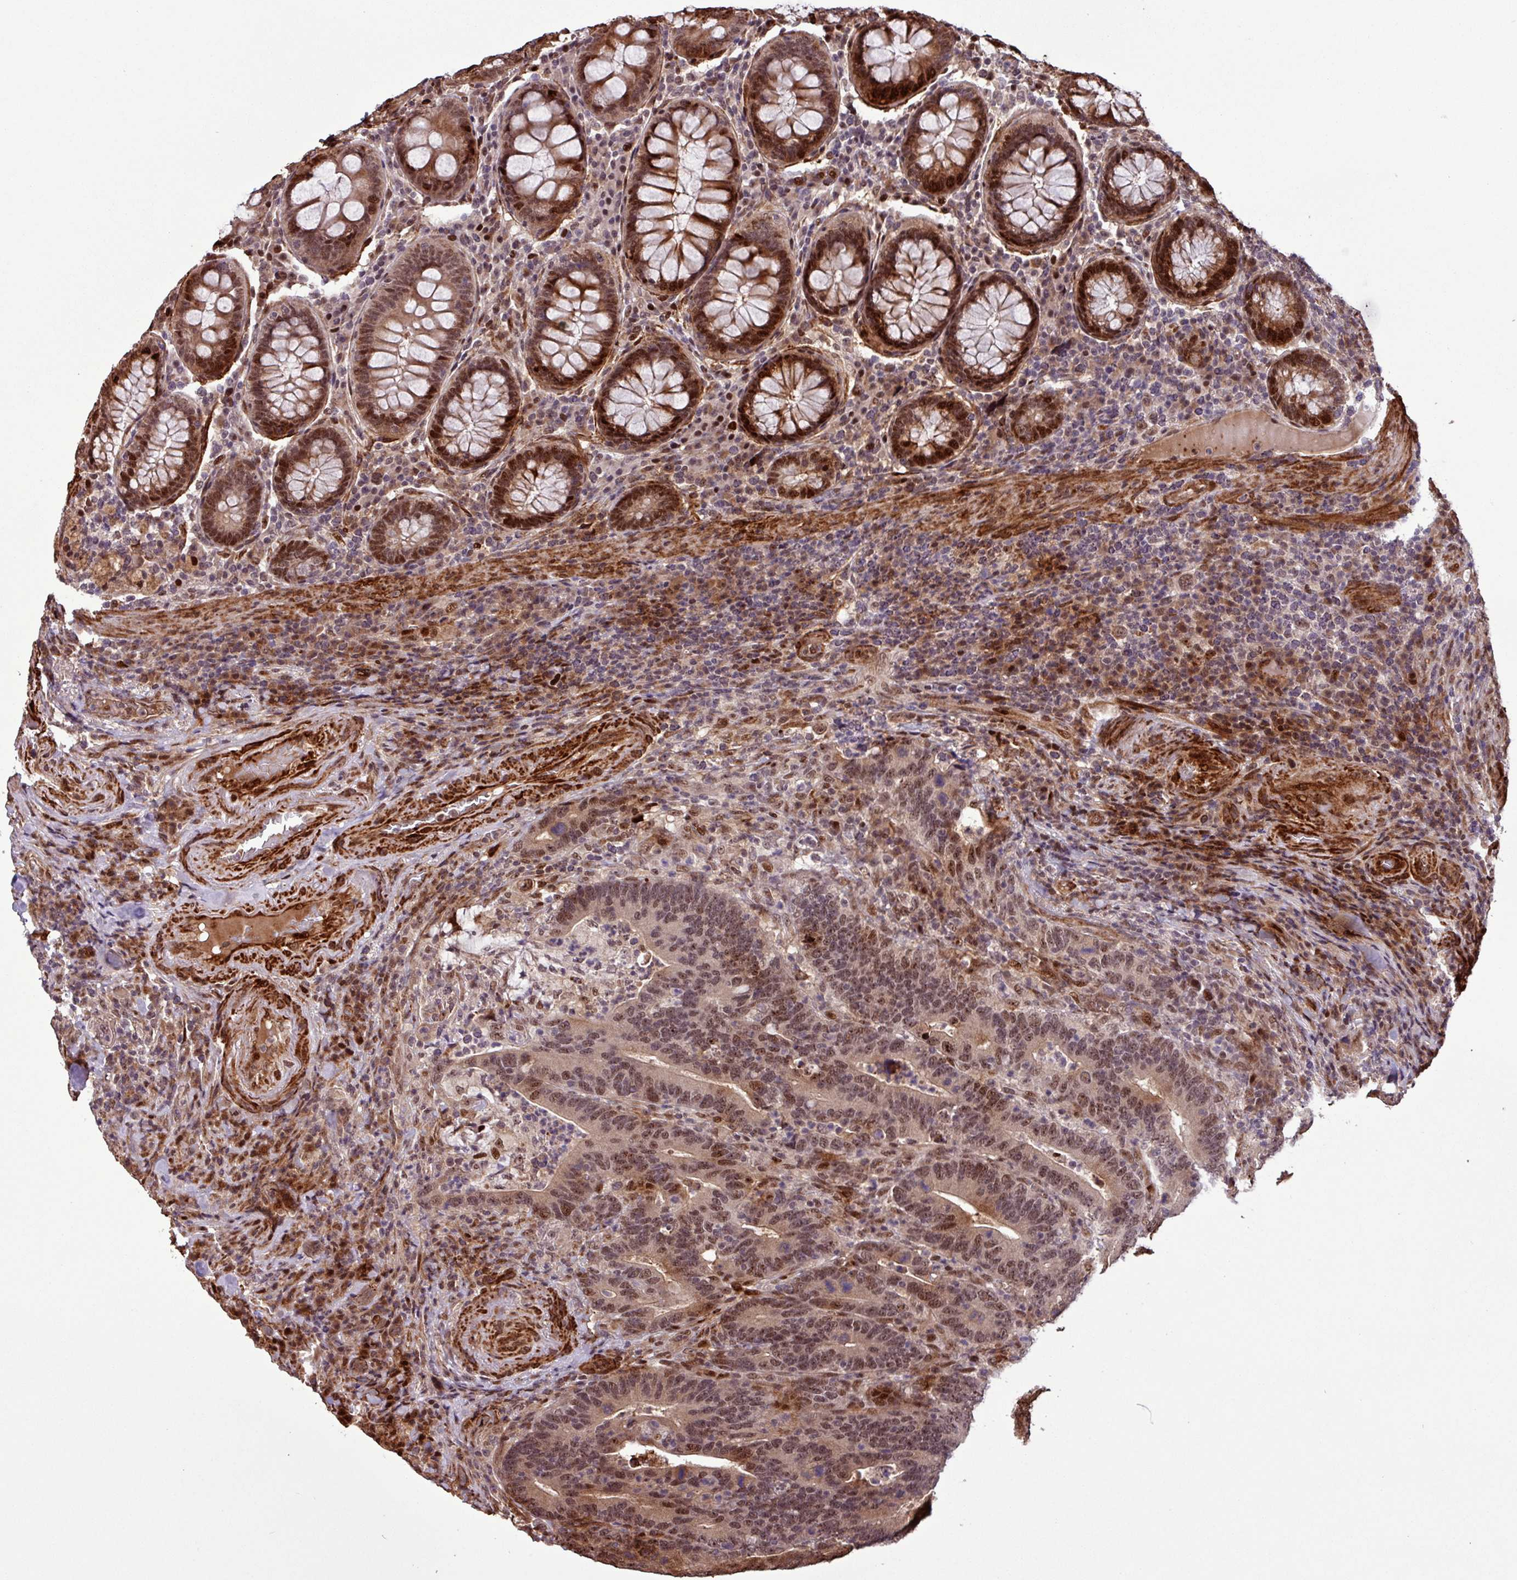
{"staining": {"intensity": "moderate", "quantity": "25%-75%", "location": "nuclear"}, "tissue": "colorectal cancer", "cell_type": "Tumor cells", "image_type": "cancer", "snomed": [{"axis": "morphology", "description": "Adenocarcinoma, NOS"}, {"axis": "topography", "description": "Colon"}], "caption": "Moderate nuclear staining is seen in about 25%-75% of tumor cells in colorectal cancer (adenocarcinoma).", "gene": "SLC22A24", "patient": {"sex": "female", "age": 66}}